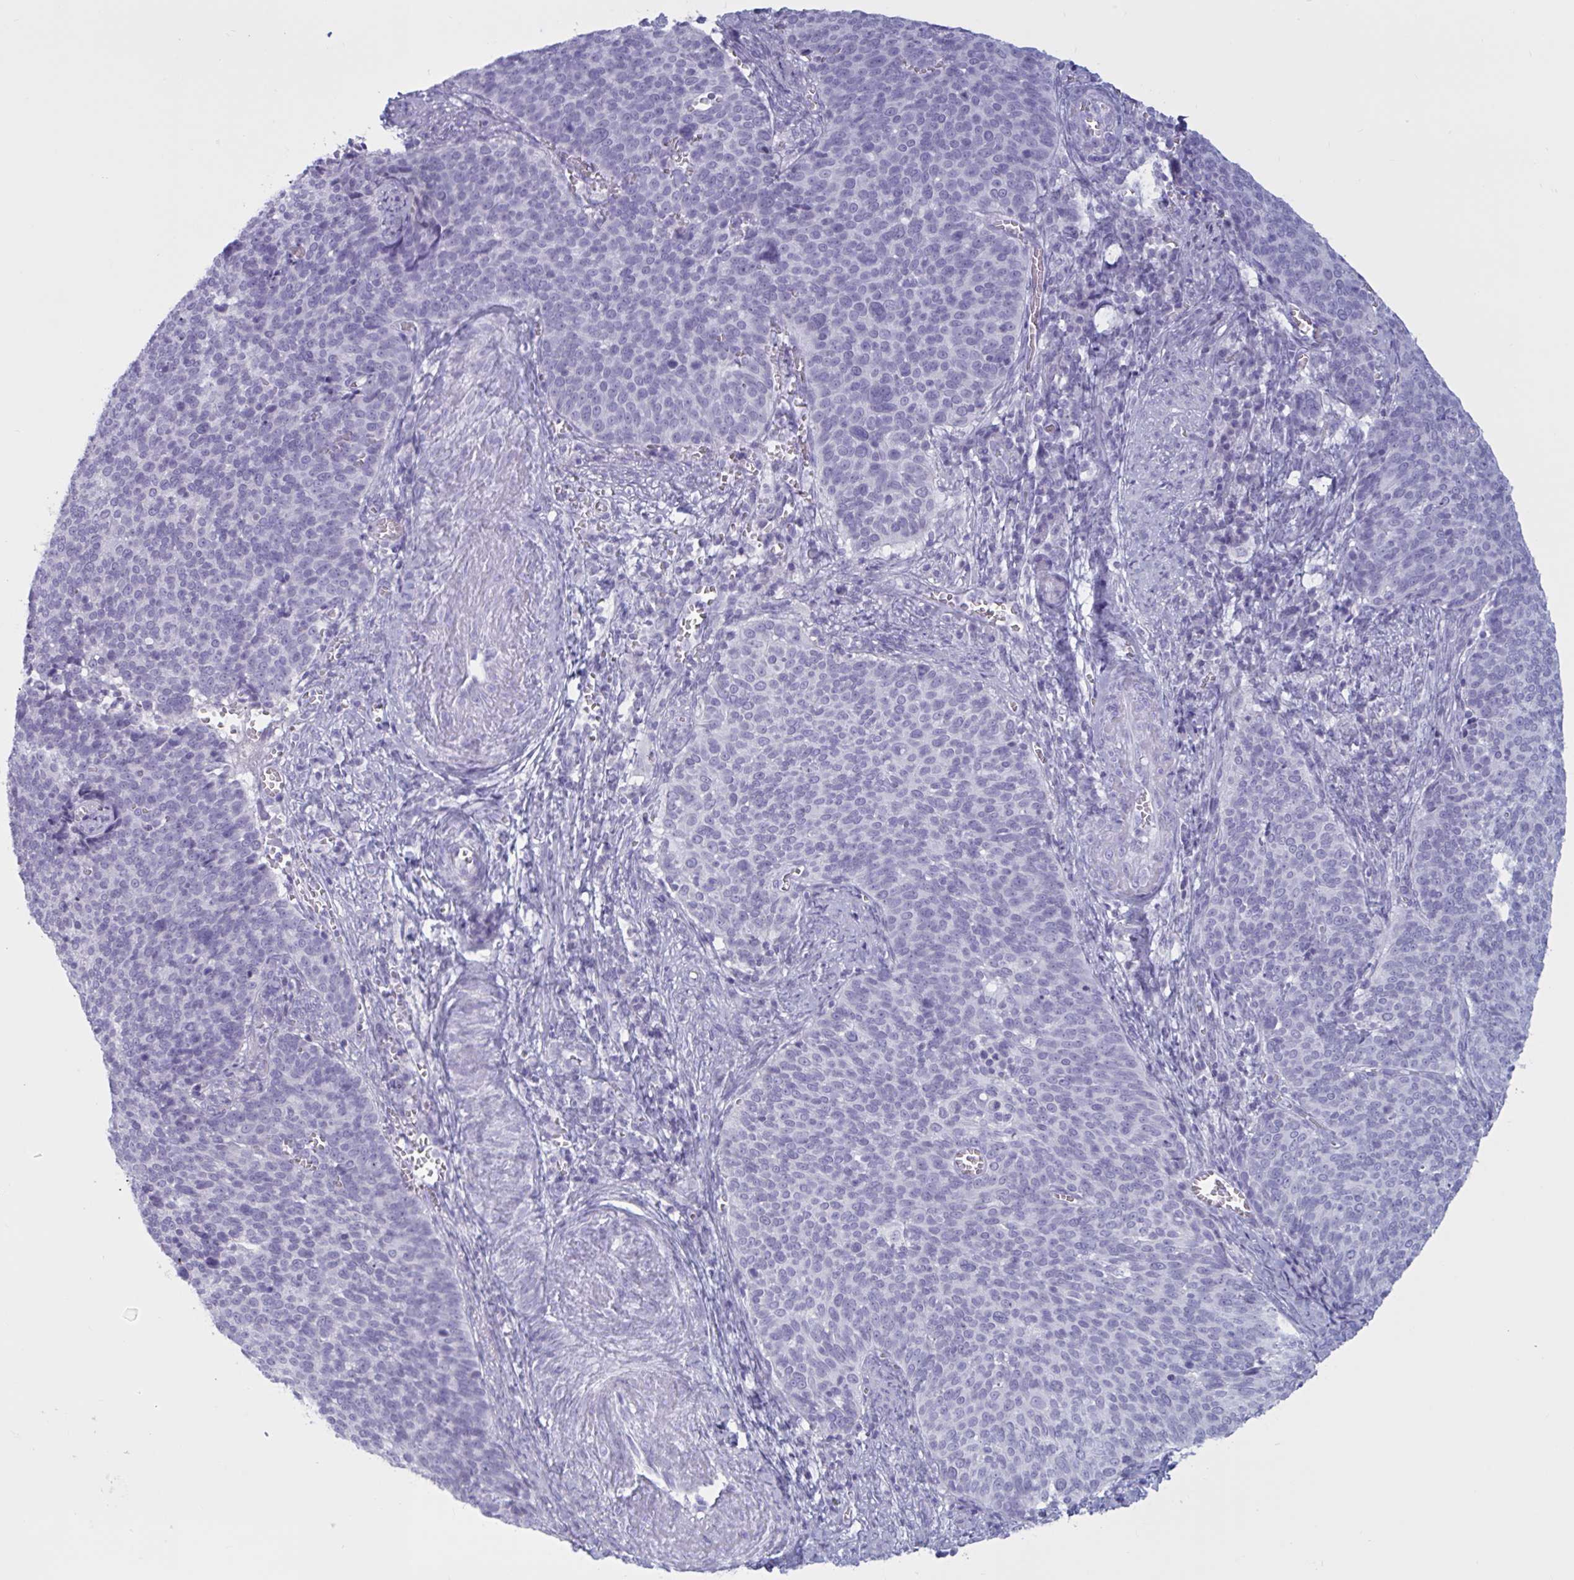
{"staining": {"intensity": "negative", "quantity": "none", "location": "none"}, "tissue": "cervical cancer", "cell_type": "Tumor cells", "image_type": "cancer", "snomed": [{"axis": "morphology", "description": "Normal tissue, NOS"}, {"axis": "morphology", "description": "Squamous cell carcinoma, NOS"}, {"axis": "topography", "description": "Cervix"}], "caption": "High magnification brightfield microscopy of cervical cancer stained with DAB (brown) and counterstained with hematoxylin (blue): tumor cells show no significant staining. (Immunohistochemistry (ihc), brightfield microscopy, high magnification).", "gene": "BBS10", "patient": {"sex": "female", "age": 39}}